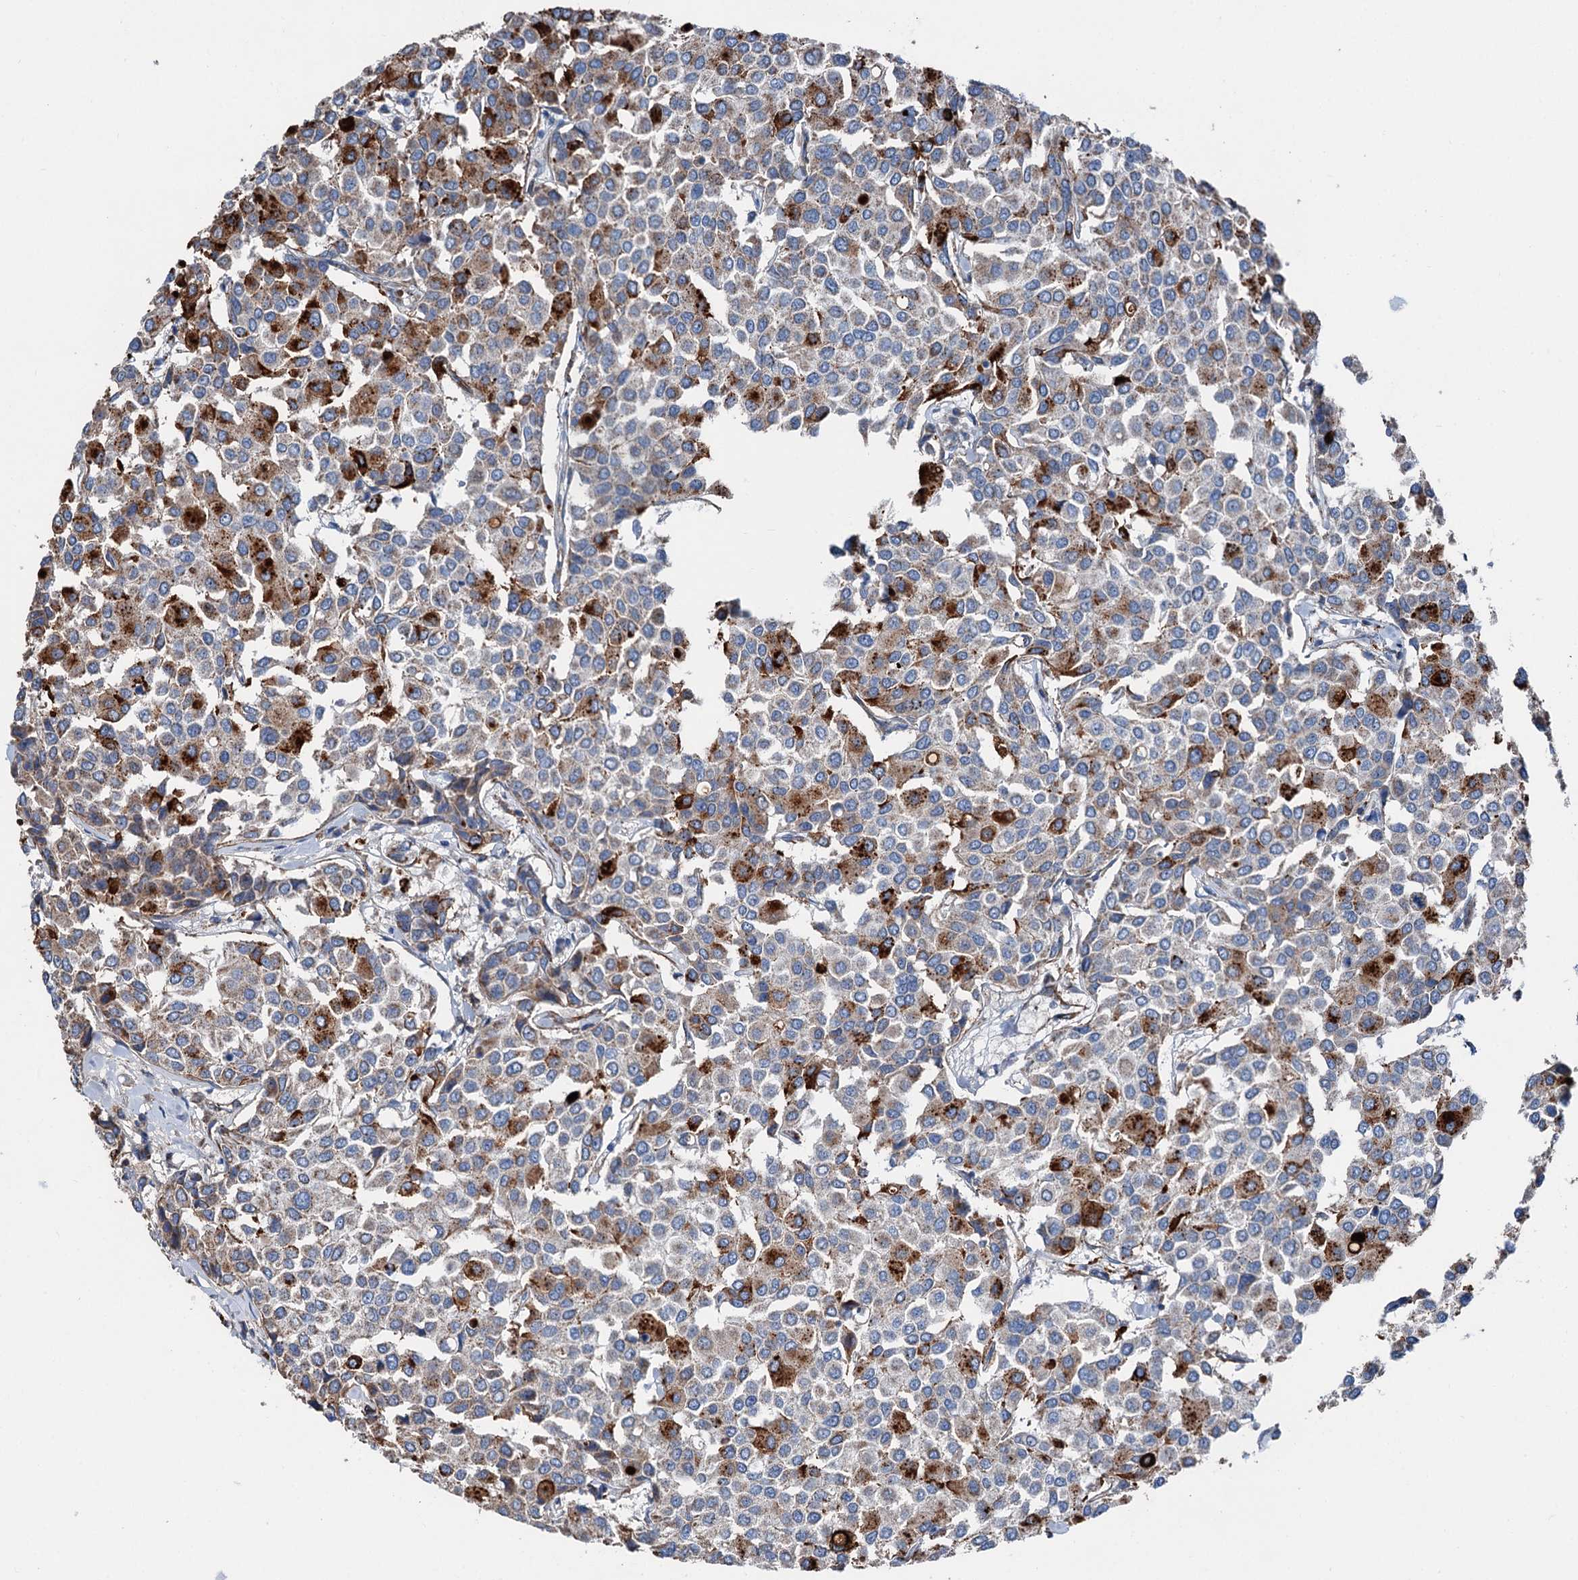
{"staining": {"intensity": "strong", "quantity": "25%-75%", "location": "cytoplasmic/membranous"}, "tissue": "breast cancer", "cell_type": "Tumor cells", "image_type": "cancer", "snomed": [{"axis": "morphology", "description": "Duct carcinoma"}, {"axis": "topography", "description": "Breast"}], "caption": "Tumor cells demonstrate high levels of strong cytoplasmic/membranous staining in approximately 25%-75% of cells in human breast invasive ductal carcinoma. The staining was performed using DAB (3,3'-diaminobenzidine) to visualize the protein expression in brown, while the nuclei were stained in blue with hematoxylin (Magnification: 20x).", "gene": "DDIAS", "patient": {"sex": "female", "age": 55}}